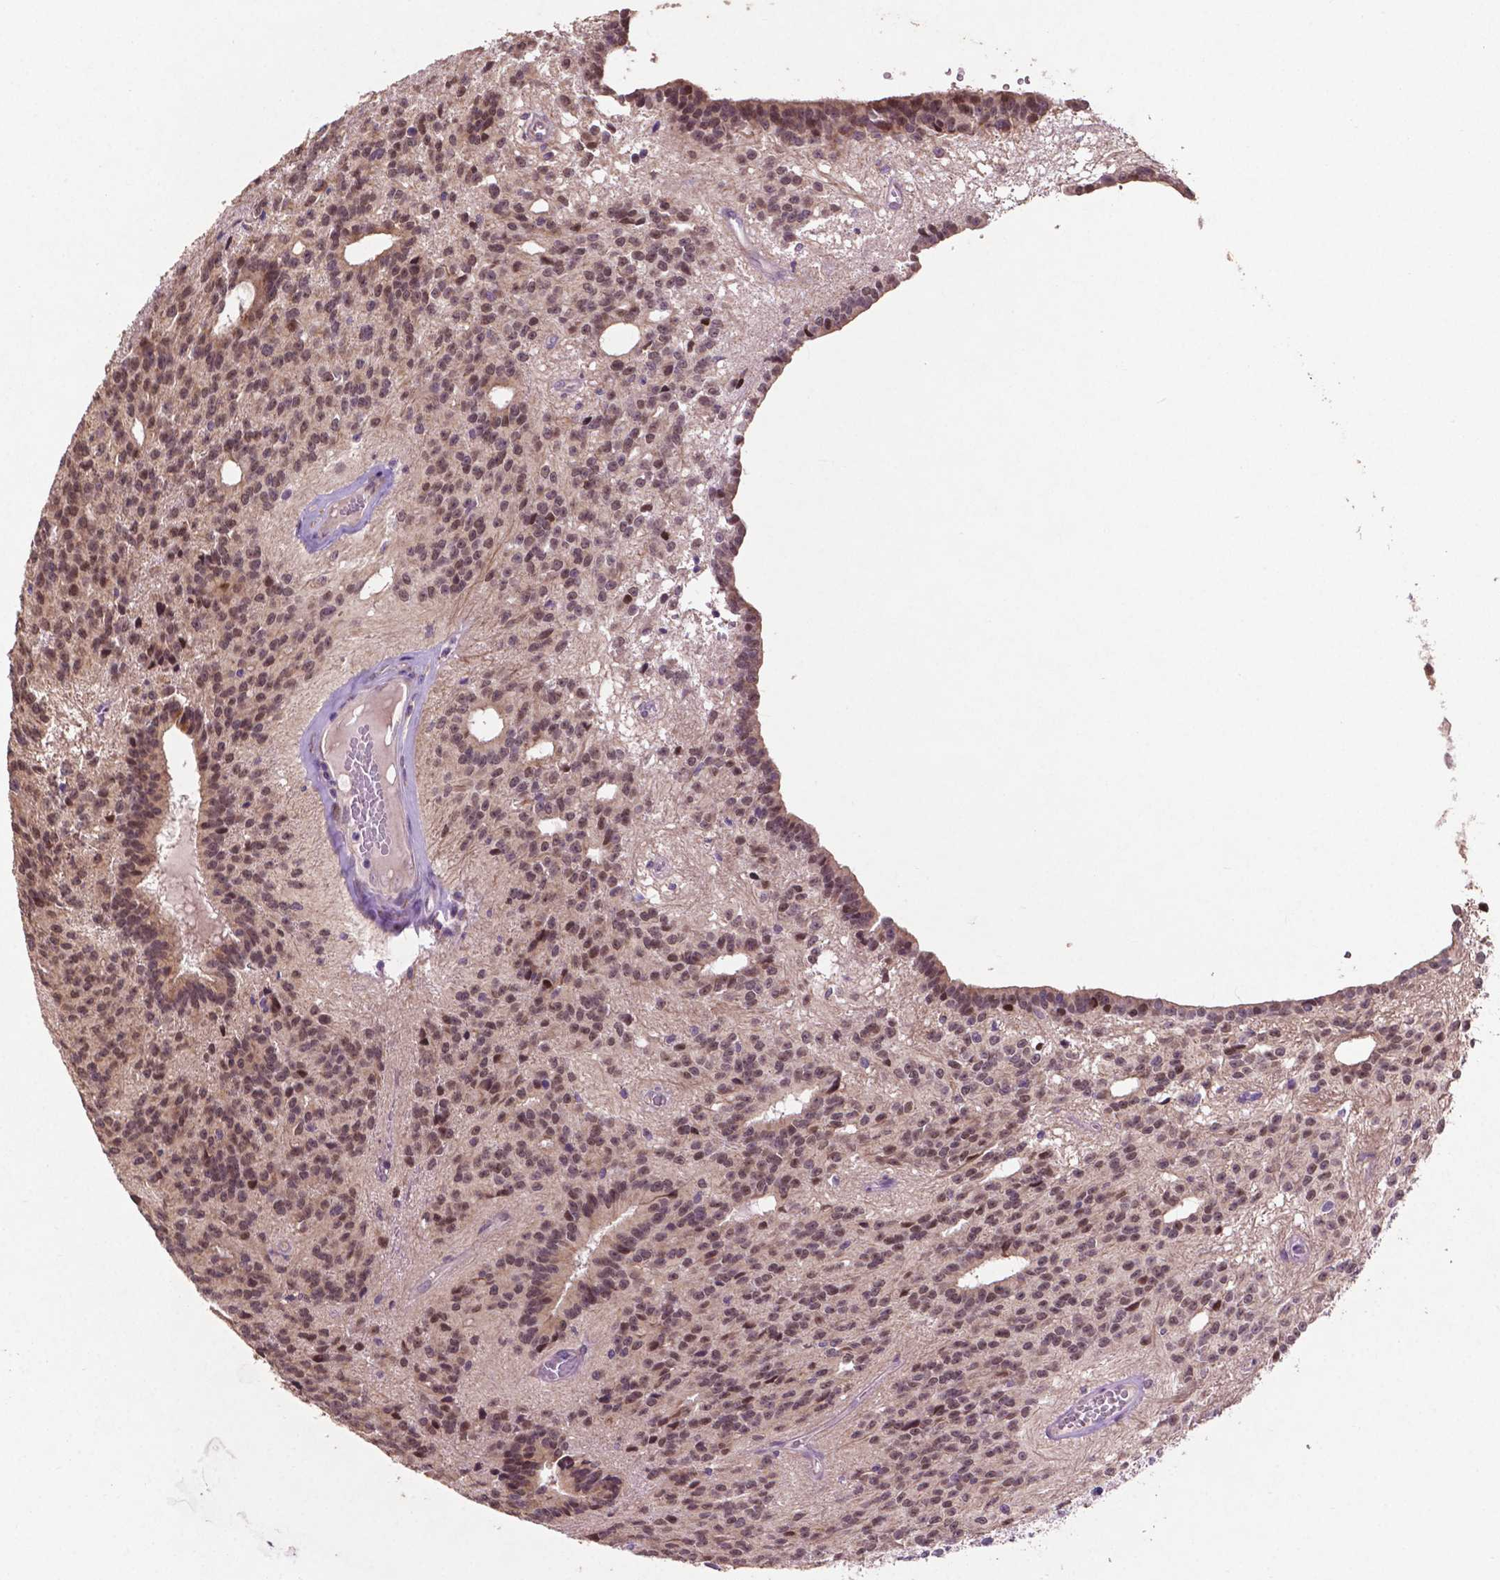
{"staining": {"intensity": "weak", "quantity": "25%-75%", "location": "nuclear"}, "tissue": "glioma", "cell_type": "Tumor cells", "image_type": "cancer", "snomed": [{"axis": "morphology", "description": "Glioma, malignant, Low grade"}, {"axis": "topography", "description": "Brain"}], "caption": "Immunohistochemical staining of low-grade glioma (malignant) displays weak nuclear protein positivity in about 25%-75% of tumor cells. Using DAB (3,3'-diaminobenzidine) (brown) and hematoxylin (blue) stains, captured at high magnification using brightfield microscopy.", "gene": "MBTPS1", "patient": {"sex": "male", "age": 31}}